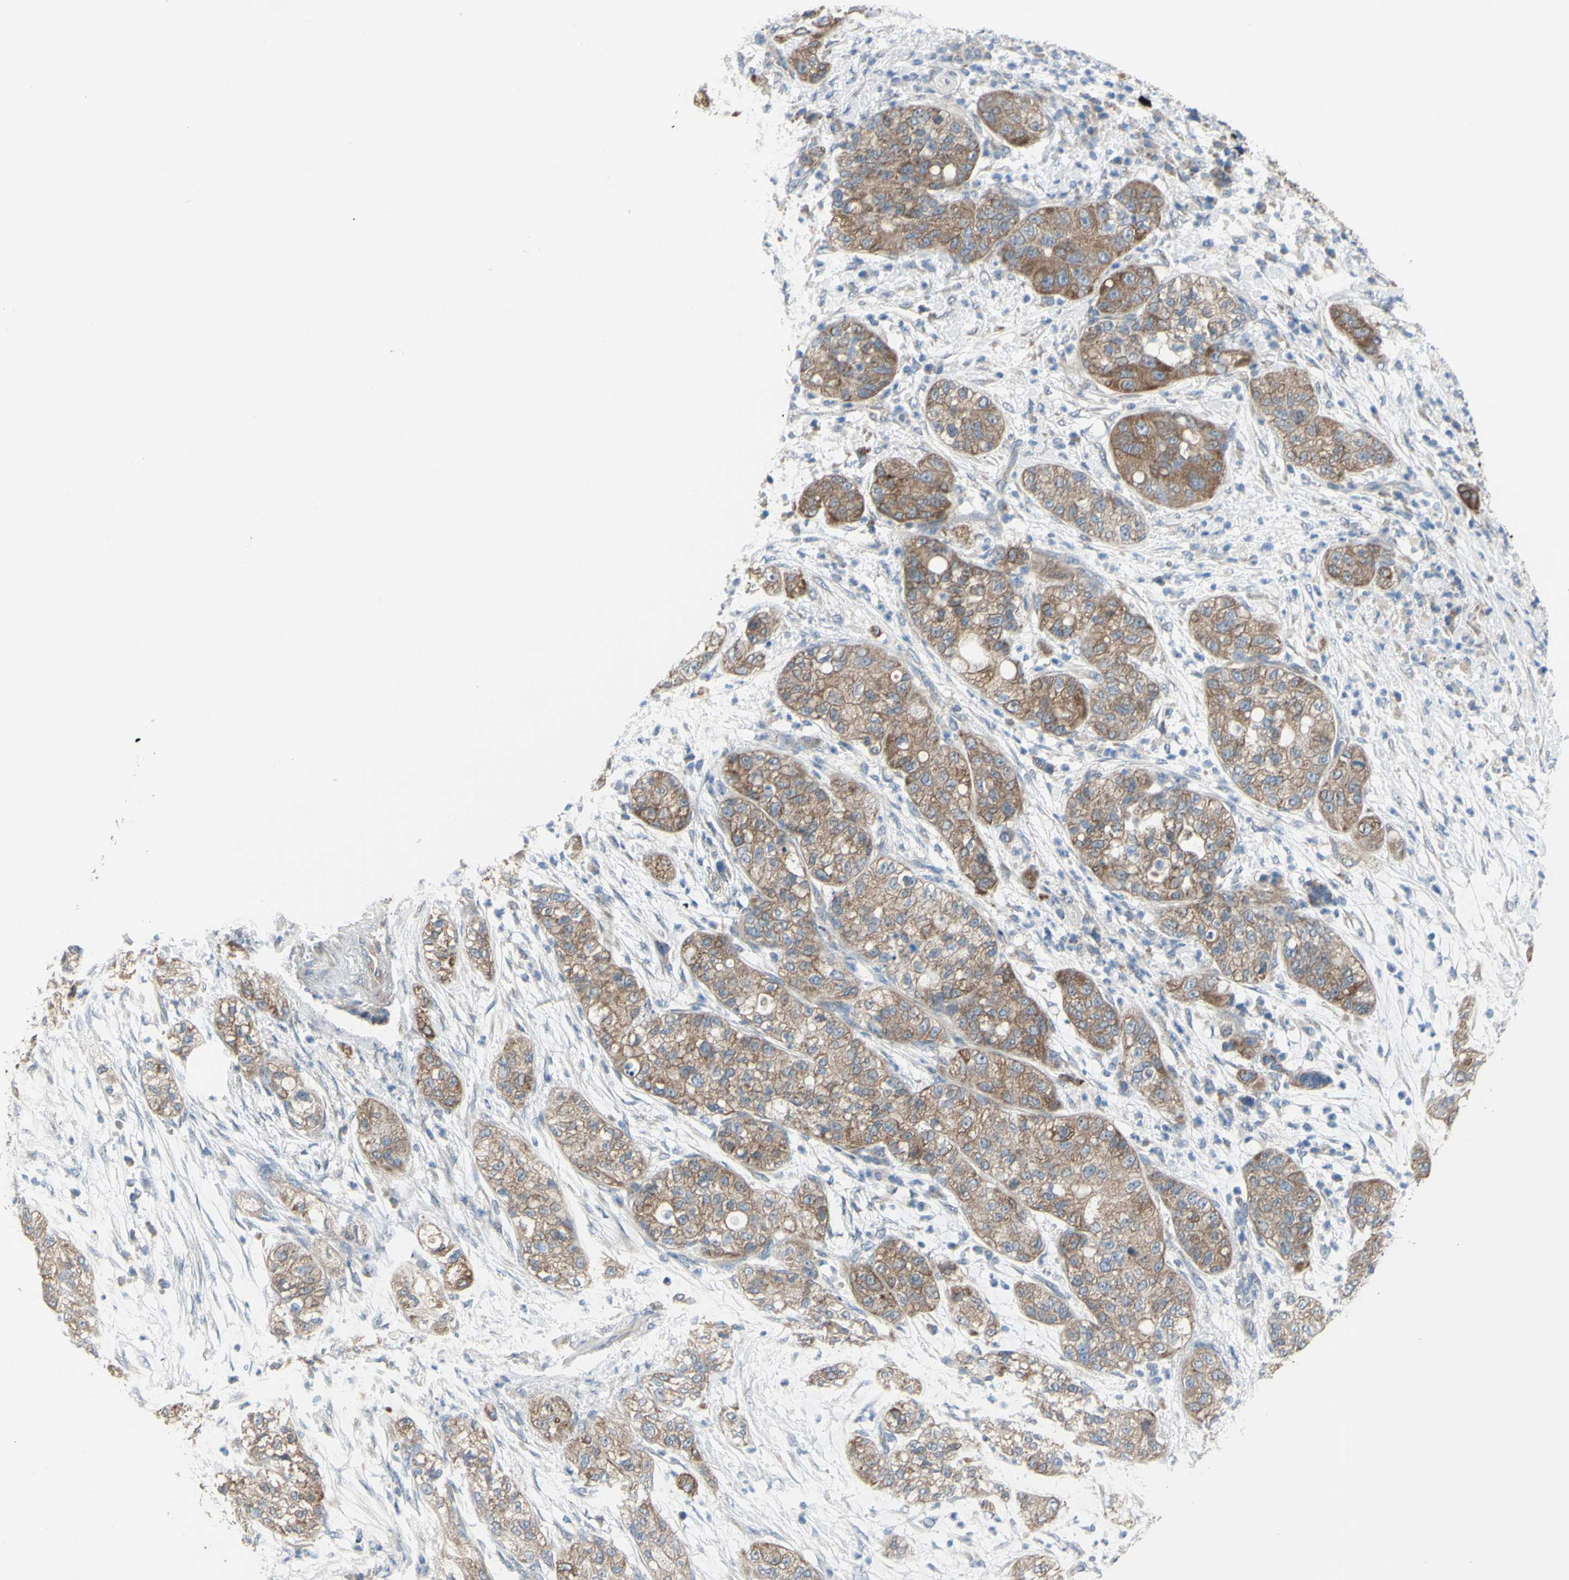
{"staining": {"intensity": "moderate", "quantity": ">75%", "location": "cytoplasmic/membranous"}, "tissue": "pancreatic cancer", "cell_type": "Tumor cells", "image_type": "cancer", "snomed": [{"axis": "morphology", "description": "Adenocarcinoma, NOS"}, {"axis": "topography", "description": "Pancreas"}], "caption": "A high-resolution image shows immunohistochemistry staining of pancreatic cancer, which shows moderate cytoplasmic/membranous staining in approximately >75% of tumor cells. (Brightfield microscopy of DAB IHC at high magnification).", "gene": "GRAMD2B", "patient": {"sex": "female", "age": 78}}